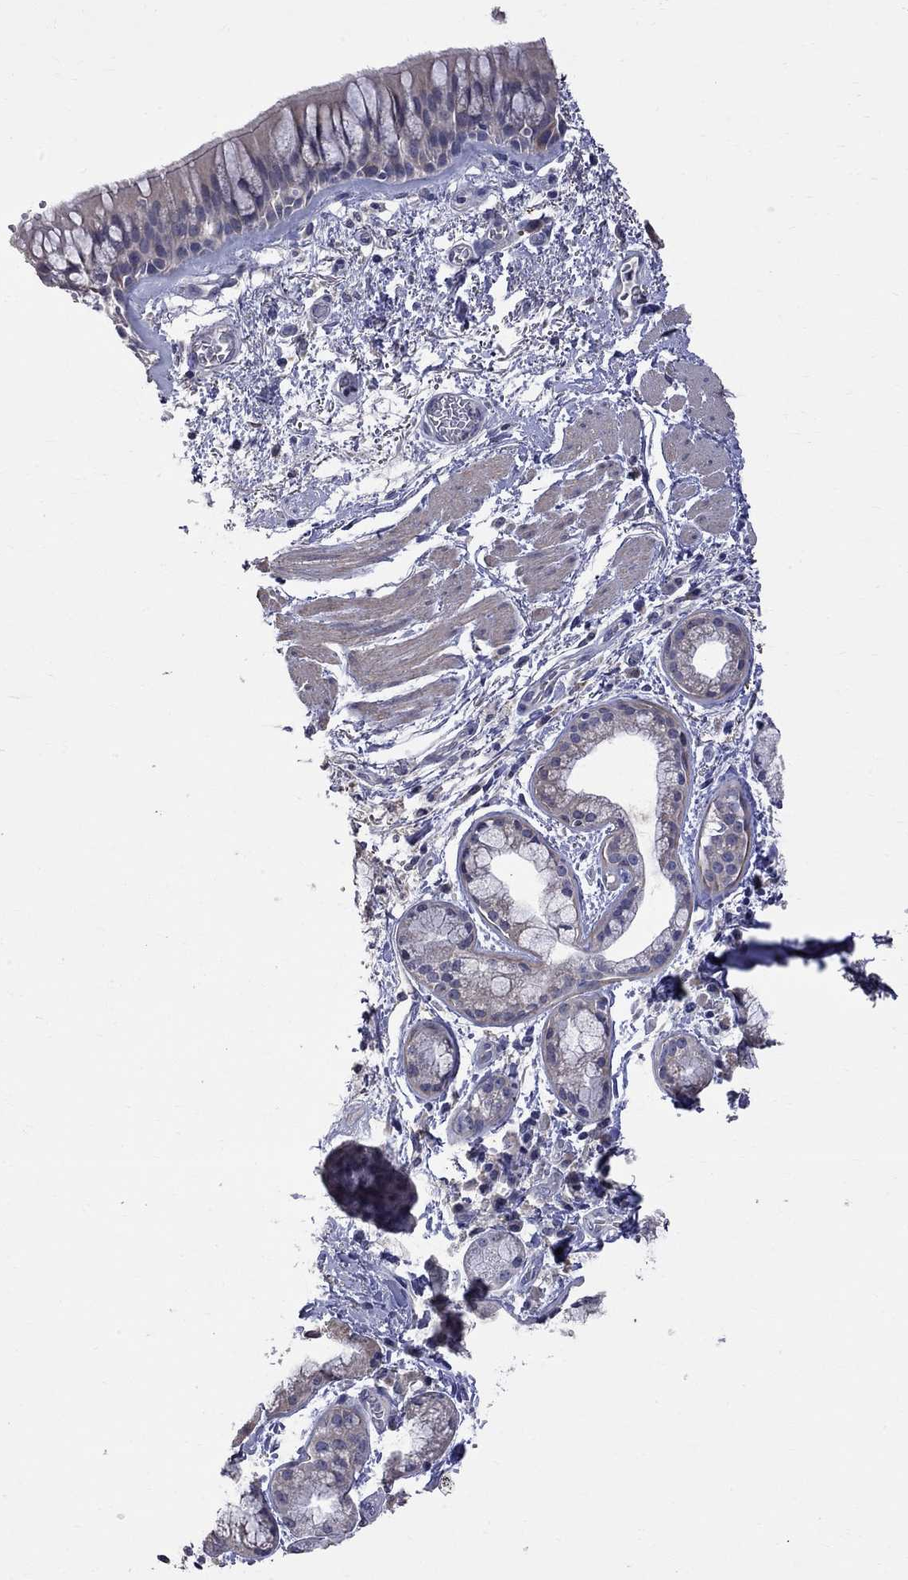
{"staining": {"intensity": "moderate", "quantity": "<25%", "location": "cytoplasmic/membranous"}, "tissue": "bronchus", "cell_type": "Respiratory epithelial cells", "image_type": "normal", "snomed": [{"axis": "morphology", "description": "Normal tissue, NOS"}, {"axis": "topography", "description": "Bronchus"}, {"axis": "topography", "description": "Lung"}], "caption": "Immunohistochemistry of unremarkable human bronchus demonstrates low levels of moderate cytoplasmic/membranous expression in about <25% of respiratory epithelial cells. (Stains: DAB (3,3'-diaminobenzidine) in brown, nuclei in blue, Microscopy: brightfield microscopy at high magnification).", "gene": "CKAP2", "patient": {"sex": "female", "age": 57}}